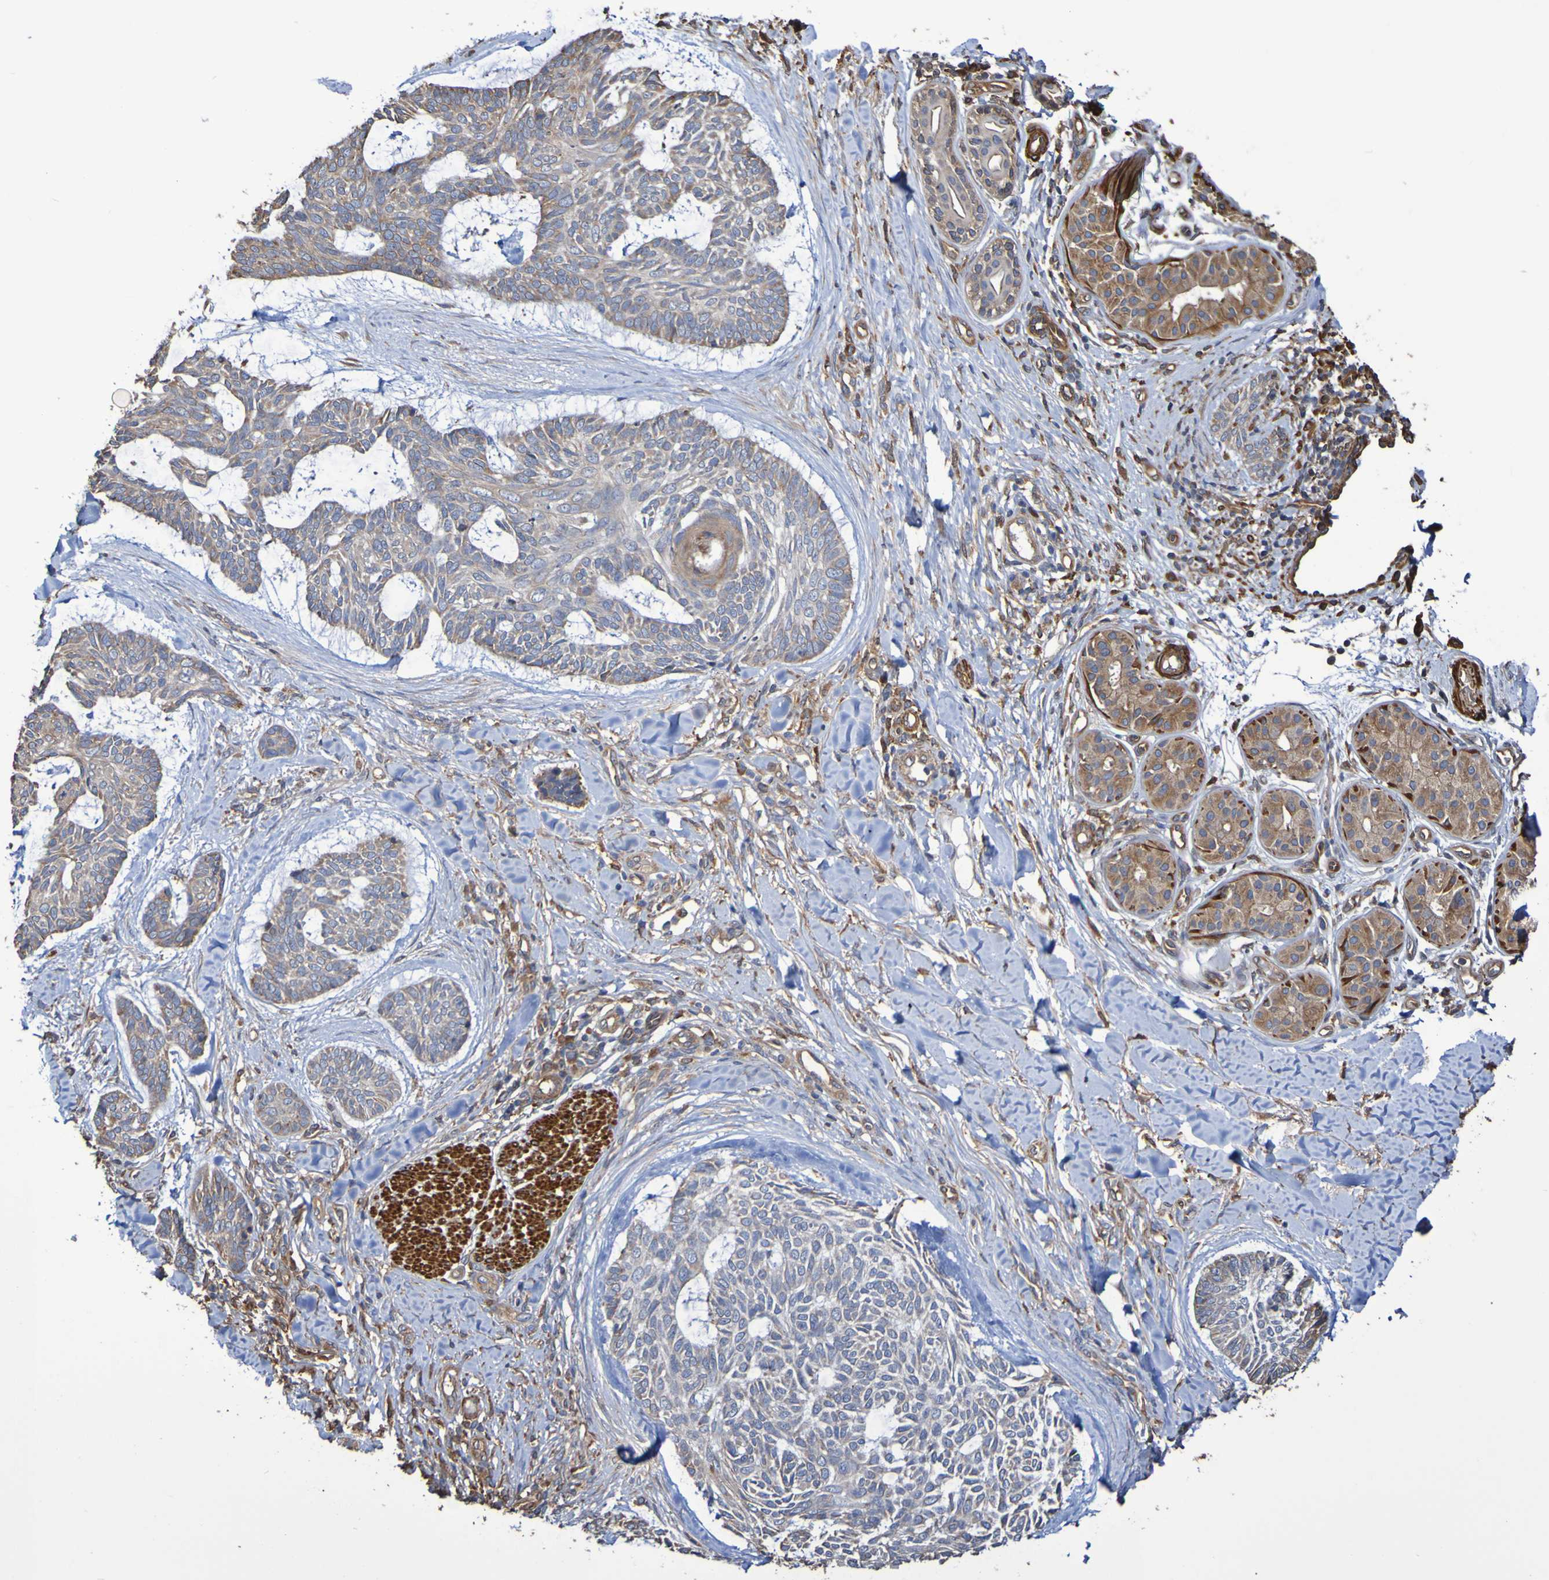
{"staining": {"intensity": "weak", "quantity": ">75%", "location": "cytoplasmic/membranous"}, "tissue": "skin cancer", "cell_type": "Tumor cells", "image_type": "cancer", "snomed": [{"axis": "morphology", "description": "Basal cell carcinoma"}, {"axis": "topography", "description": "Skin"}], "caption": "Skin cancer tissue exhibits weak cytoplasmic/membranous positivity in about >75% of tumor cells, visualized by immunohistochemistry.", "gene": "RAB11A", "patient": {"sex": "male", "age": 43}}